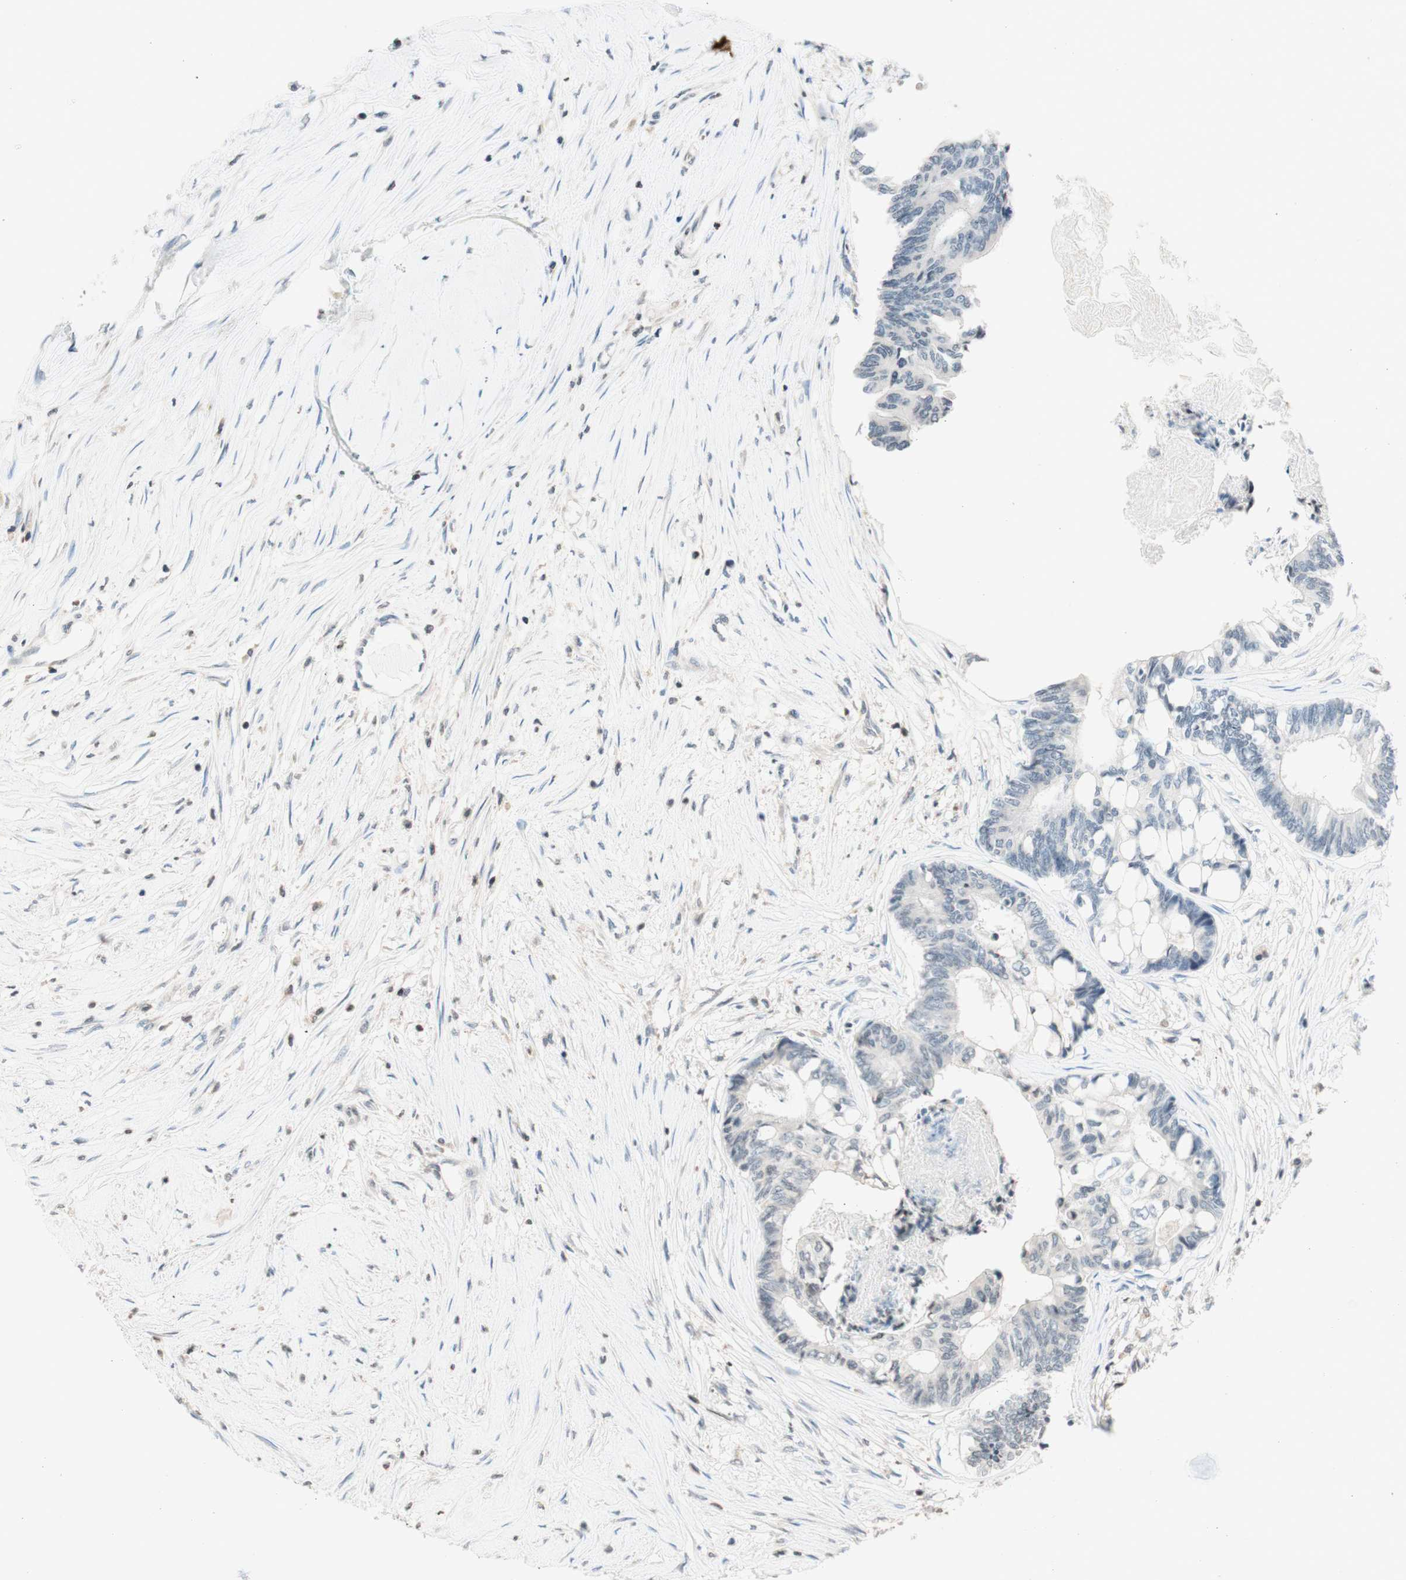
{"staining": {"intensity": "negative", "quantity": "none", "location": "none"}, "tissue": "colorectal cancer", "cell_type": "Tumor cells", "image_type": "cancer", "snomed": [{"axis": "morphology", "description": "Adenocarcinoma, NOS"}, {"axis": "topography", "description": "Rectum"}], "caption": "The histopathology image exhibits no significant positivity in tumor cells of colorectal cancer (adenocarcinoma).", "gene": "WIPF1", "patient": {"sex": "male", "age": 63}}